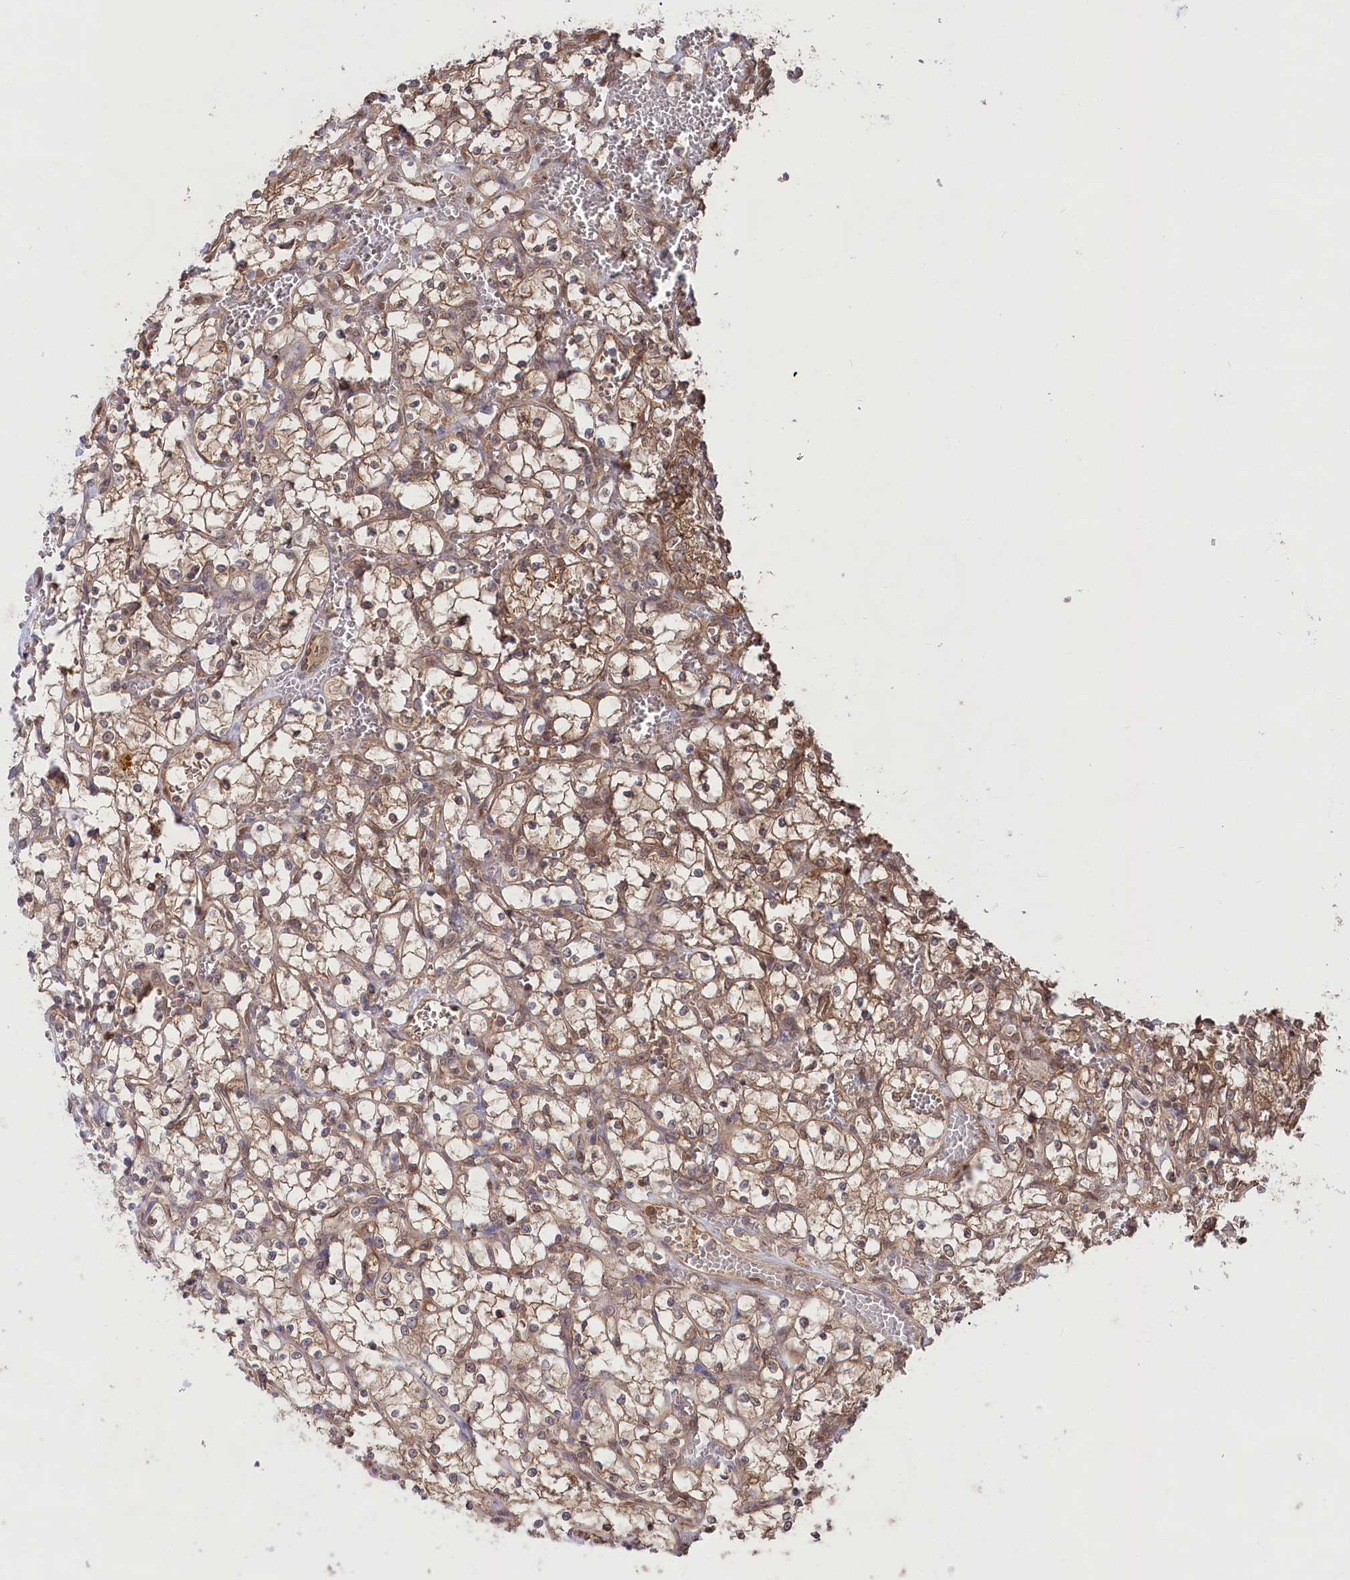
{"staining": {"intensity": "moderate", "quantity": "25%-75%", "location": "cytoplasmic/membranous"}, "tissue": "renal cancer", "cell_type": "Tumor cells", "image_type": "cancer", "snomed": [{"axis": "morphology", "description": "Adenocarcinoma, NOS"}, {"axis": "topography", "description": "Kidney"}], "caption": "Immunohistochemical staining of renal adenocarcinoma displays medium levels of moderate cytoplasmic/membranous protein expression in approximately 25%-75% of tumor cells.", "gene": "PSMA1", "patient": {"sex": "female", "age": 69}}